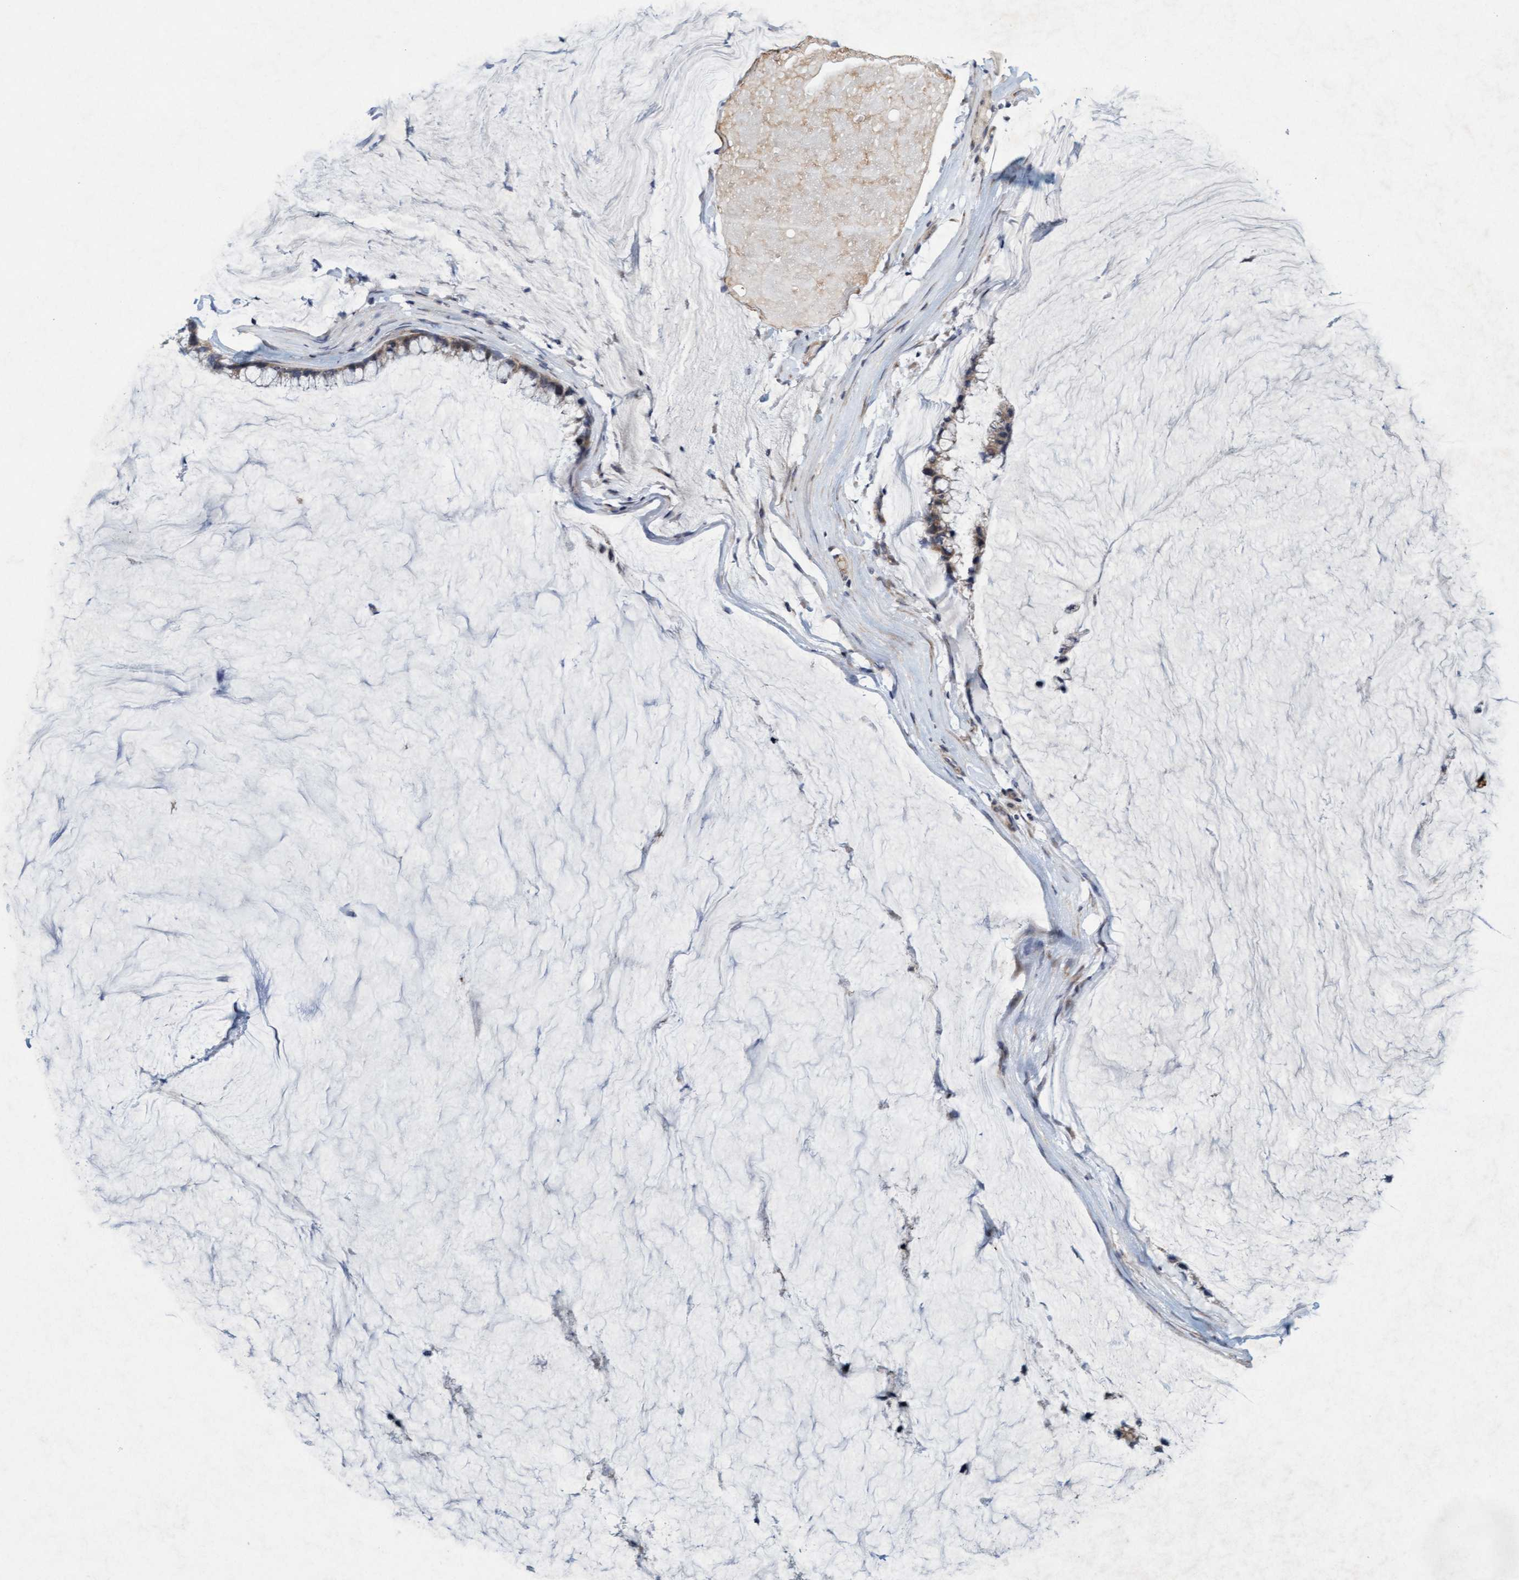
{"staining": {"intensity": "weak", "quantity": "25%-75%", "location": "cytoplasmic/membranous"}, "tissue": "ovarian cancer", "cell_type": "Tumor cells", "image_type": "cancer", "snomed": [{"axis": "morphology", "description": "Cystadenocarcinoma, mucinous, NOS"}, {"axis": "topography", "description": "Ovary"}], "caption": "Weak cytoplasmic/membranous protein expression is seen in about 25%-75% of tumor cells in ovarian cancer (mucinous cystadenocarcinoma).", "gene": "DDHD2", "patient": {"sex": "female", "age": 39}}